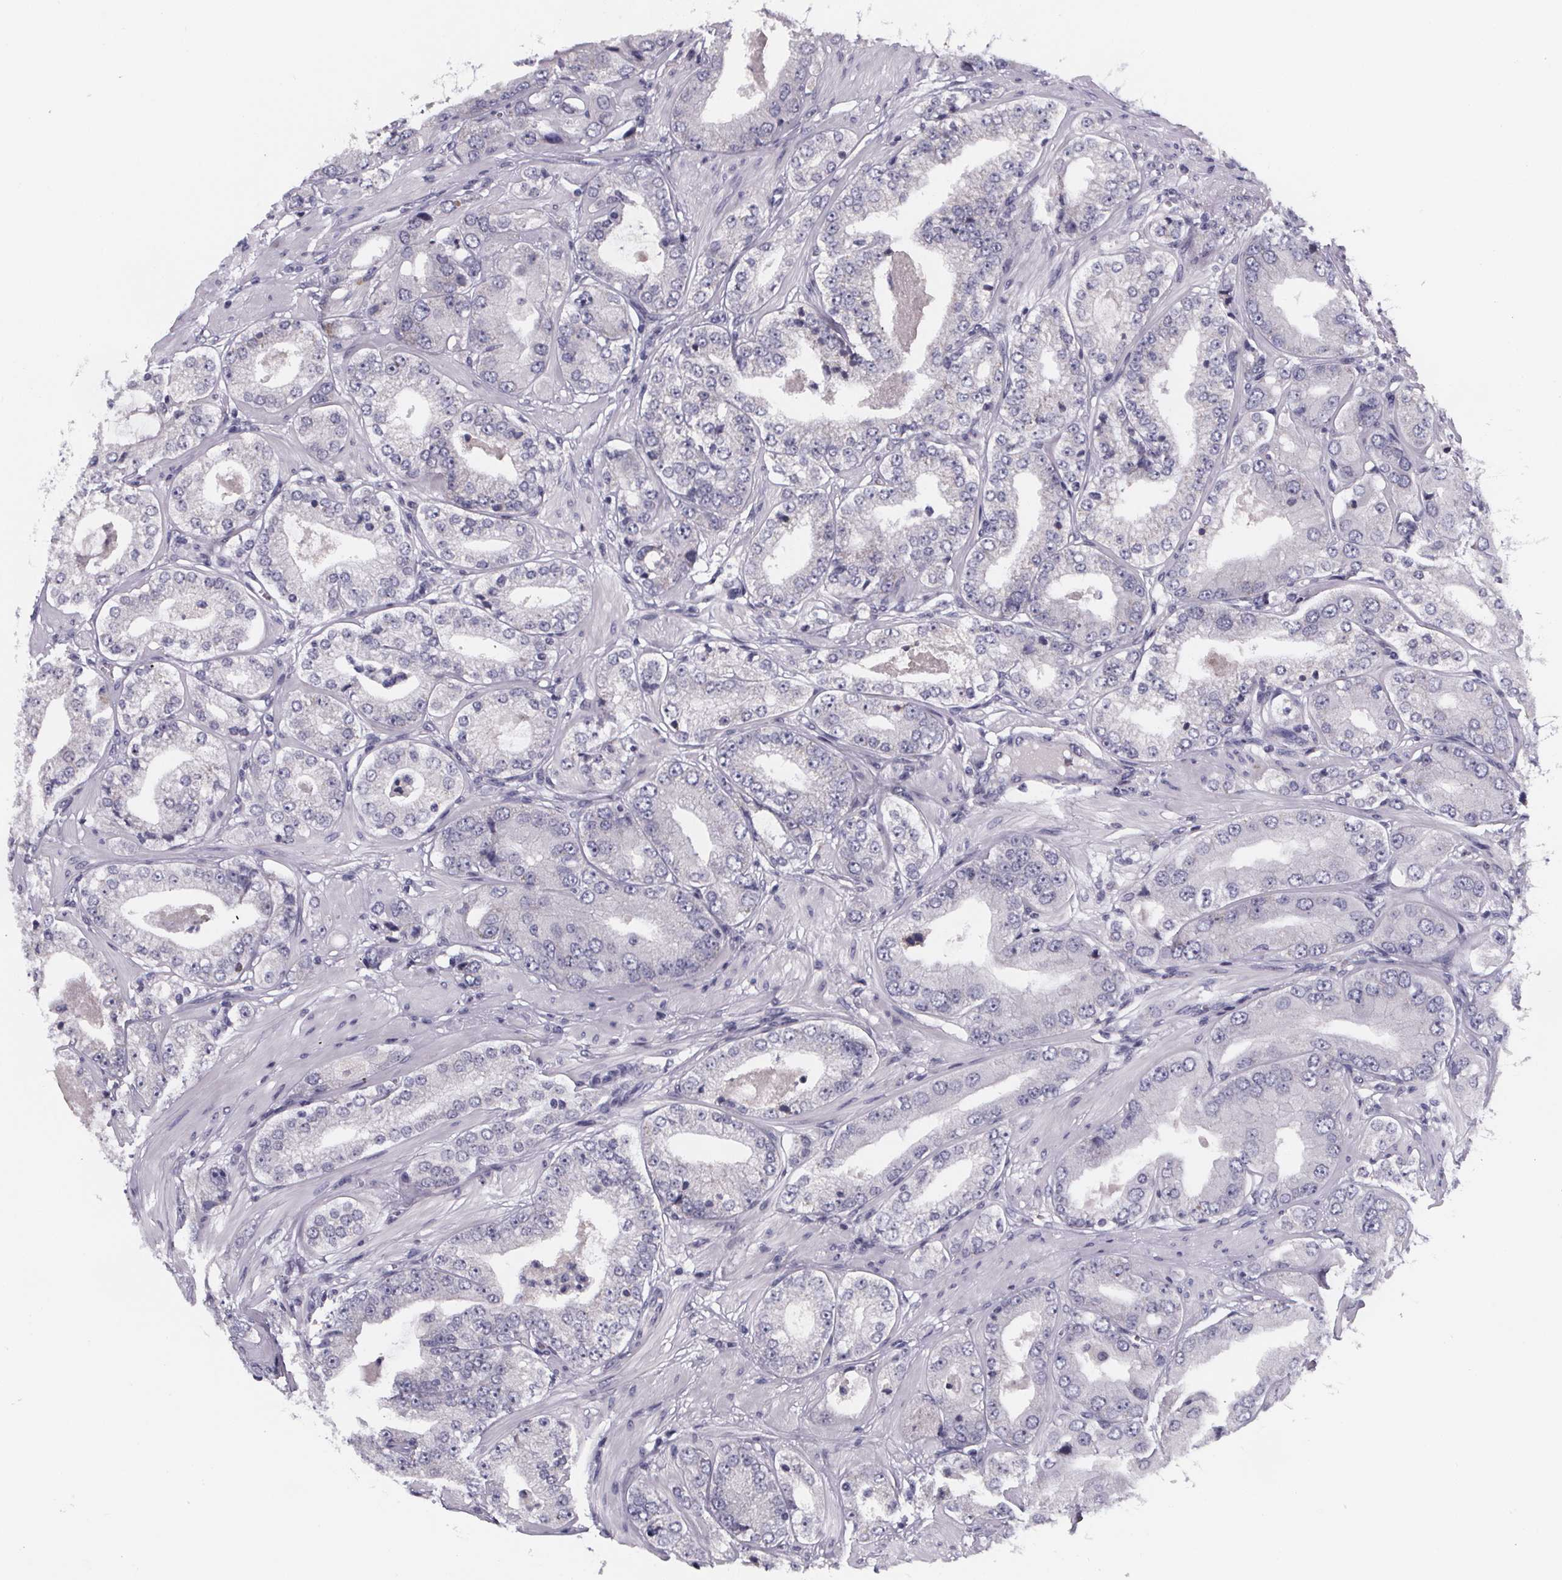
{"staining": {"intensity": "negative", "quantity": "none", "location": "none"}, "tissue": "prostate cancer", "cell_type": "Tumor cells", "image_type": "cancer", "snomed": [{"axis": "morphology", "description": "Adenocarcinoma, Low grade"}, {"axis": "topography", "description": "Prostate"}], "caption": "A photomicrograph of human adenocarcinoma (low-grade) (prostate) is negative for staining in tumor cells. (DAB immunohistochemistry visualized using brightfield microscopy, high magnification).", "gene": "PAH", "patient": {"sex": "male", "age": 60}}